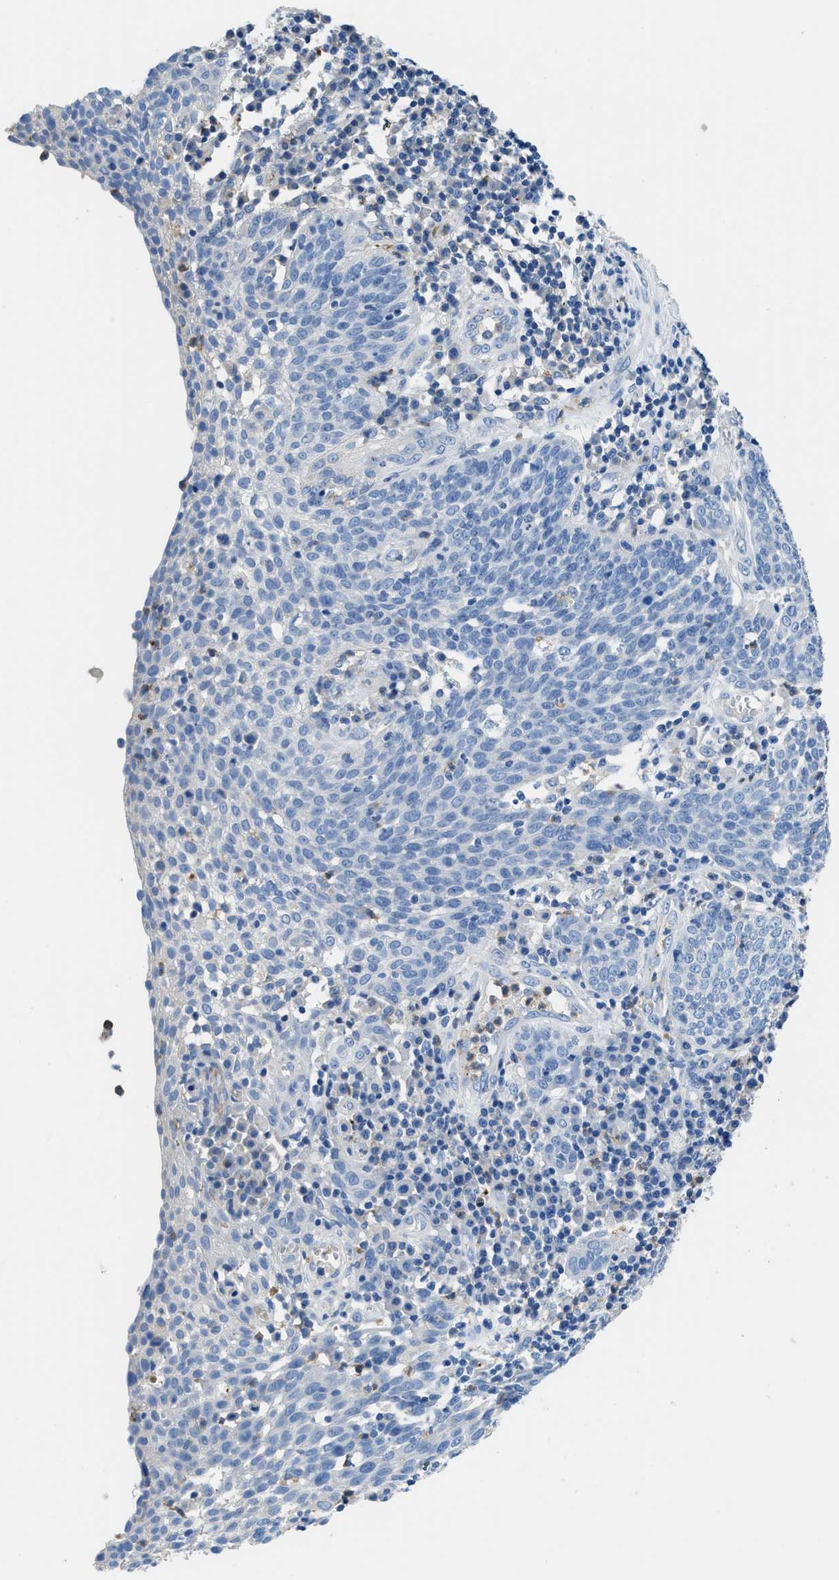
{"staining": {"intensity": "negative", "quantity": "none", "location": "none"}, "tissue": "cervical cancer", "cell_type": "Tumor cells", "image_type": "cancer", "snomed": [{"axis": "morphology", "description": "Squamous cell carcinoma, NOS"}, {"axis": "topography", "description": "Cervix"}], "caption": "Squamous cell carcinoma (cervical) was stained to show a protein in brown. There is no significant positivity in tumor cells. (Immunohistochemistry, brightfield microscopy, high magnification).", "gene": "NEB", "patient": {"sex": "female", "age": 34}}